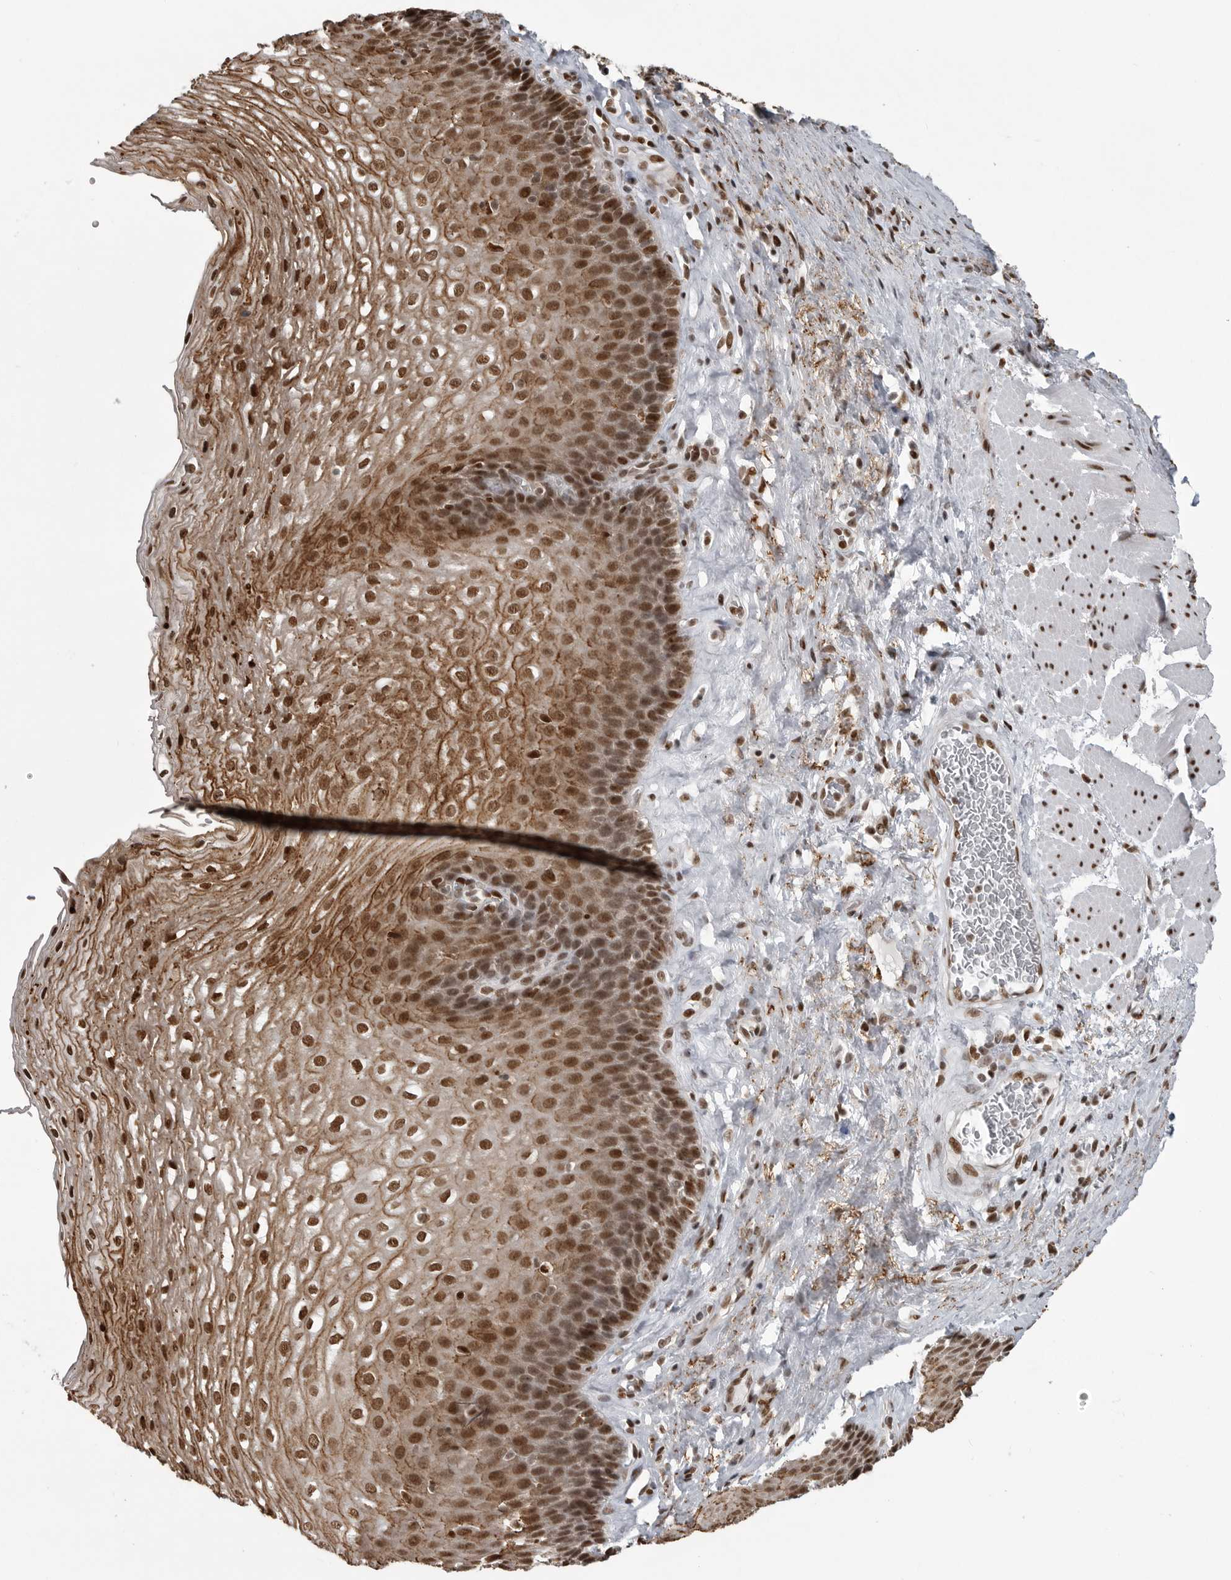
{"staining": {"intensity": "strong", "quantity": ">75%", "location": "cytoplasmic/membranous,nuclear"}, "tissue": "esophagus", "cell_type": "Squamous epithelial cells", "image_type": "normal", "snomed": [{"axis": "morphology", "description": "Normal tissue, NOS"}, {"axis": "topography", "description": "Esophagus"}], "caption": "Human esophagus stained for a protein (brown) shows strong cytoplasmic/membranous,nuclear positive expression in about >75% of squamous epithelial cells.", "gene": "YAF2", "patient": {"sex": "female", "age": 66}}